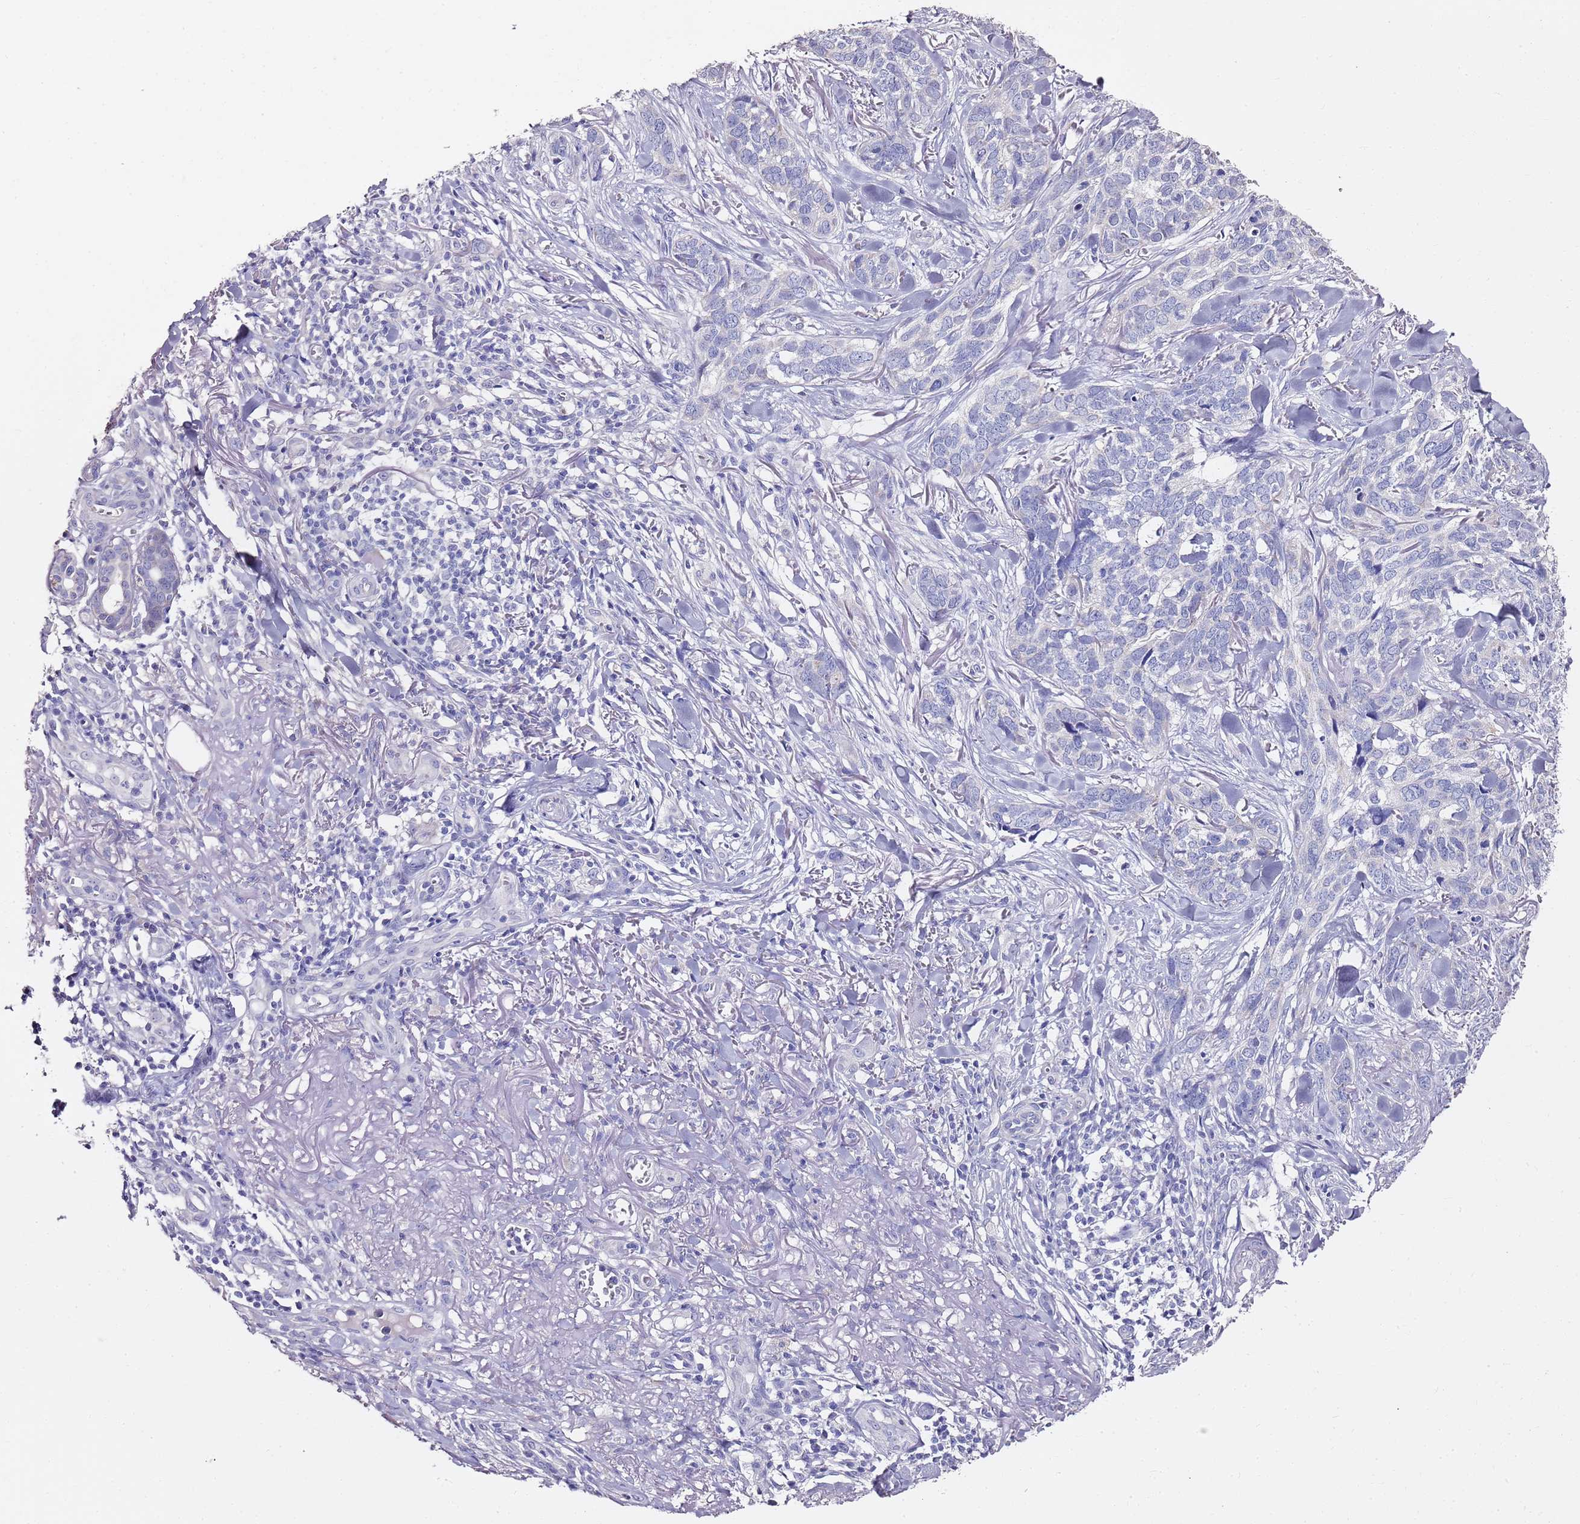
{"staining": {"intensity": "negative", "quantity": "none", "location": "none"}, "tissue": "skin cancer", "cell_type": "Tumor cells", "image_type": "cancer", "snomed": [{"axis": "morphology", "description": "Basal cell carcinoma"}, {"axis": "topography", "description": "Skin"}], "caption": "Human basal cell carcinoma (skin) stained for a protein using immunohistochemistry demonstrates no staining in tumor cells.", "gene": "MYBPC3", "patient": {"sex": "male", "age": 86}}